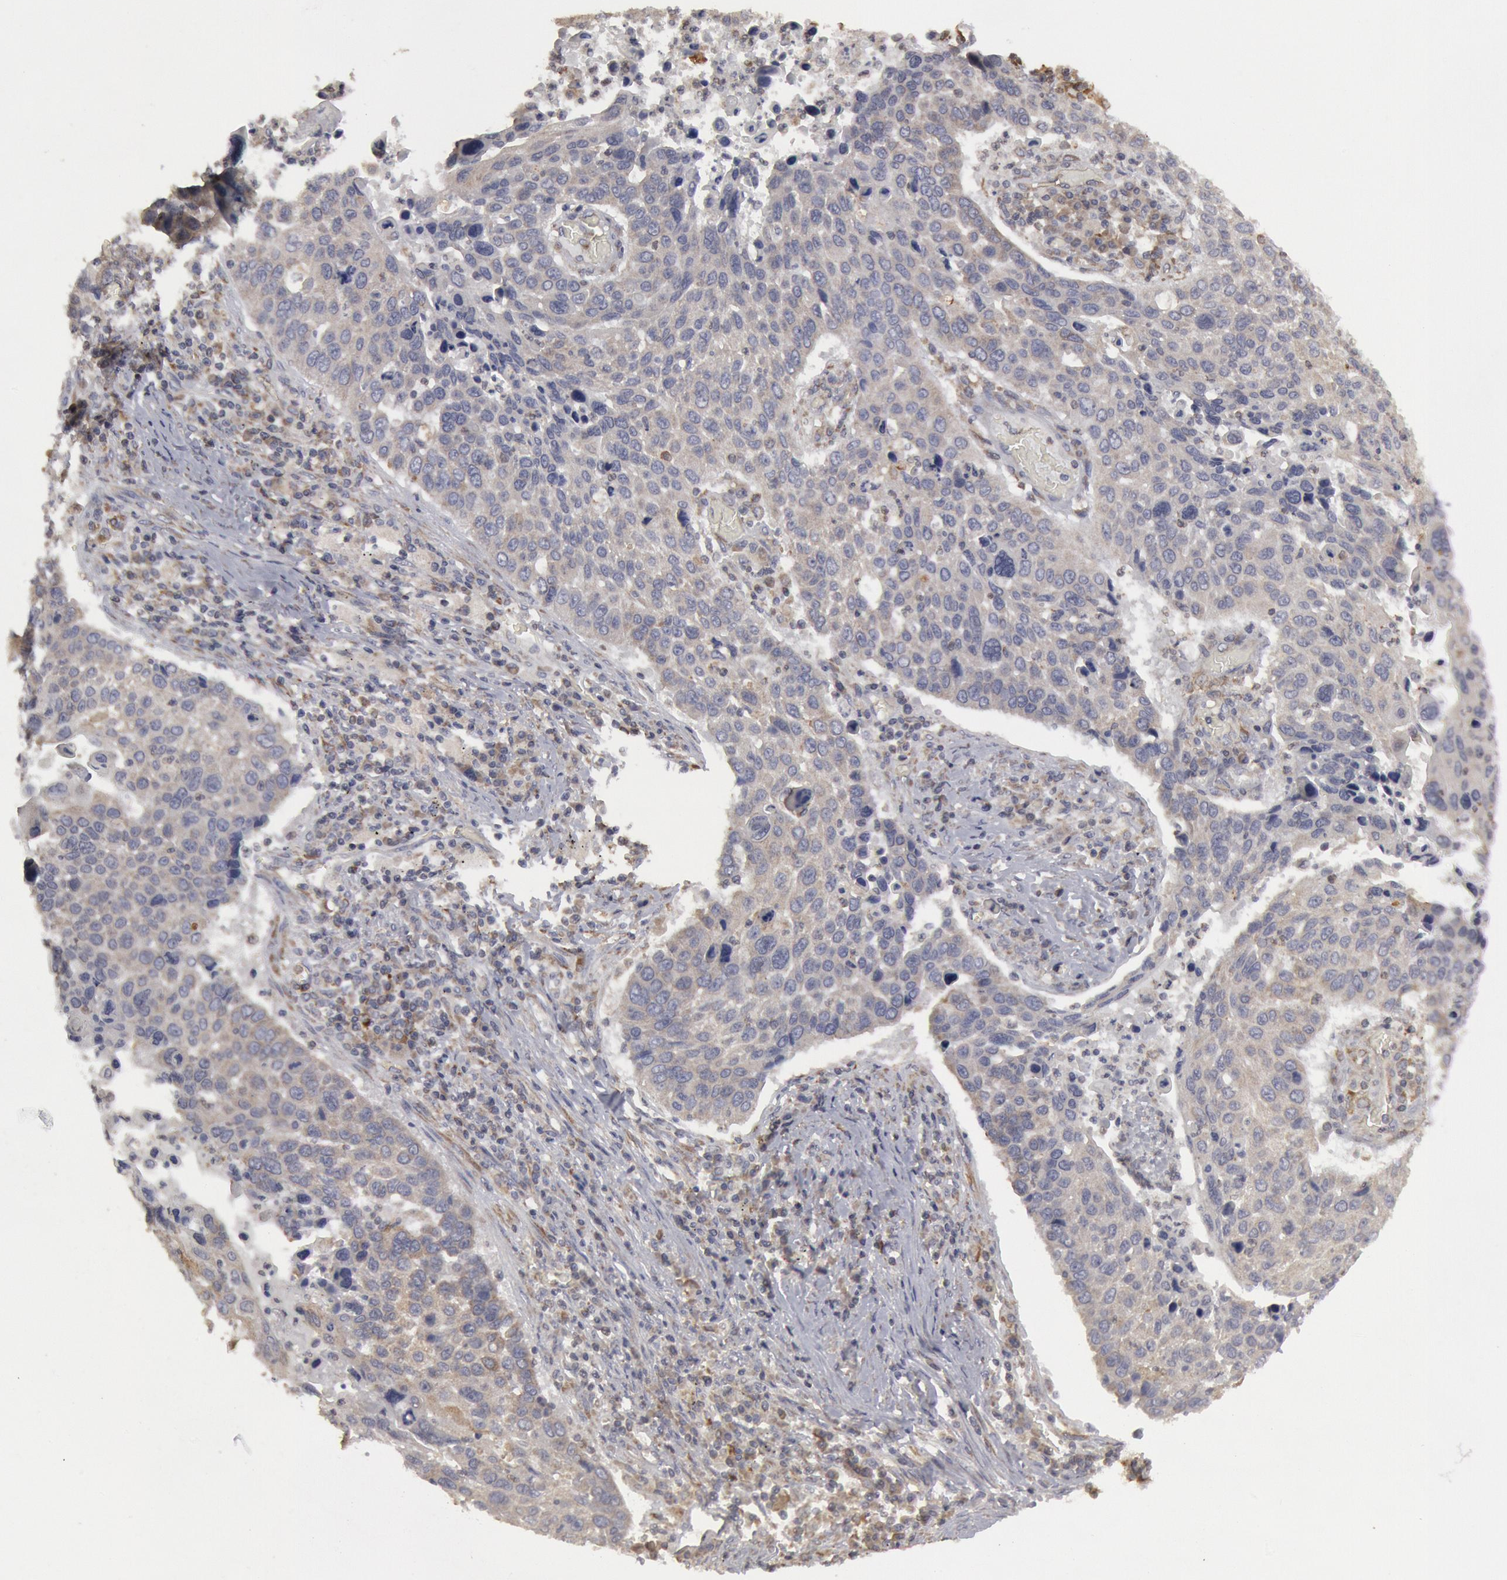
{"staining": {"intensity": "weak", "quantity": ">75%", "location": "cytoplasmic/membranous"}, "tissue": "lung cancer", "cell_type": "Tumor cells", "image_type": "cancer", "snomed": [{"axis": "morphology", "description": "Squamous cell carcinoma, NOS"}, {"axis": "topography", "description": "Lung"}], "caption": "A low amount of weak cytoplasmic/membranous expression is present in approximately >75% of tumor cells in squamous cell carcinoma (lung) tissue. Using DAB (brown) and hematoxylin (blue) stains, captured at high magnification using brightfield microscopy.", "gene": "OSBPL8", "patient": {"sex": "male", "age": 68}}